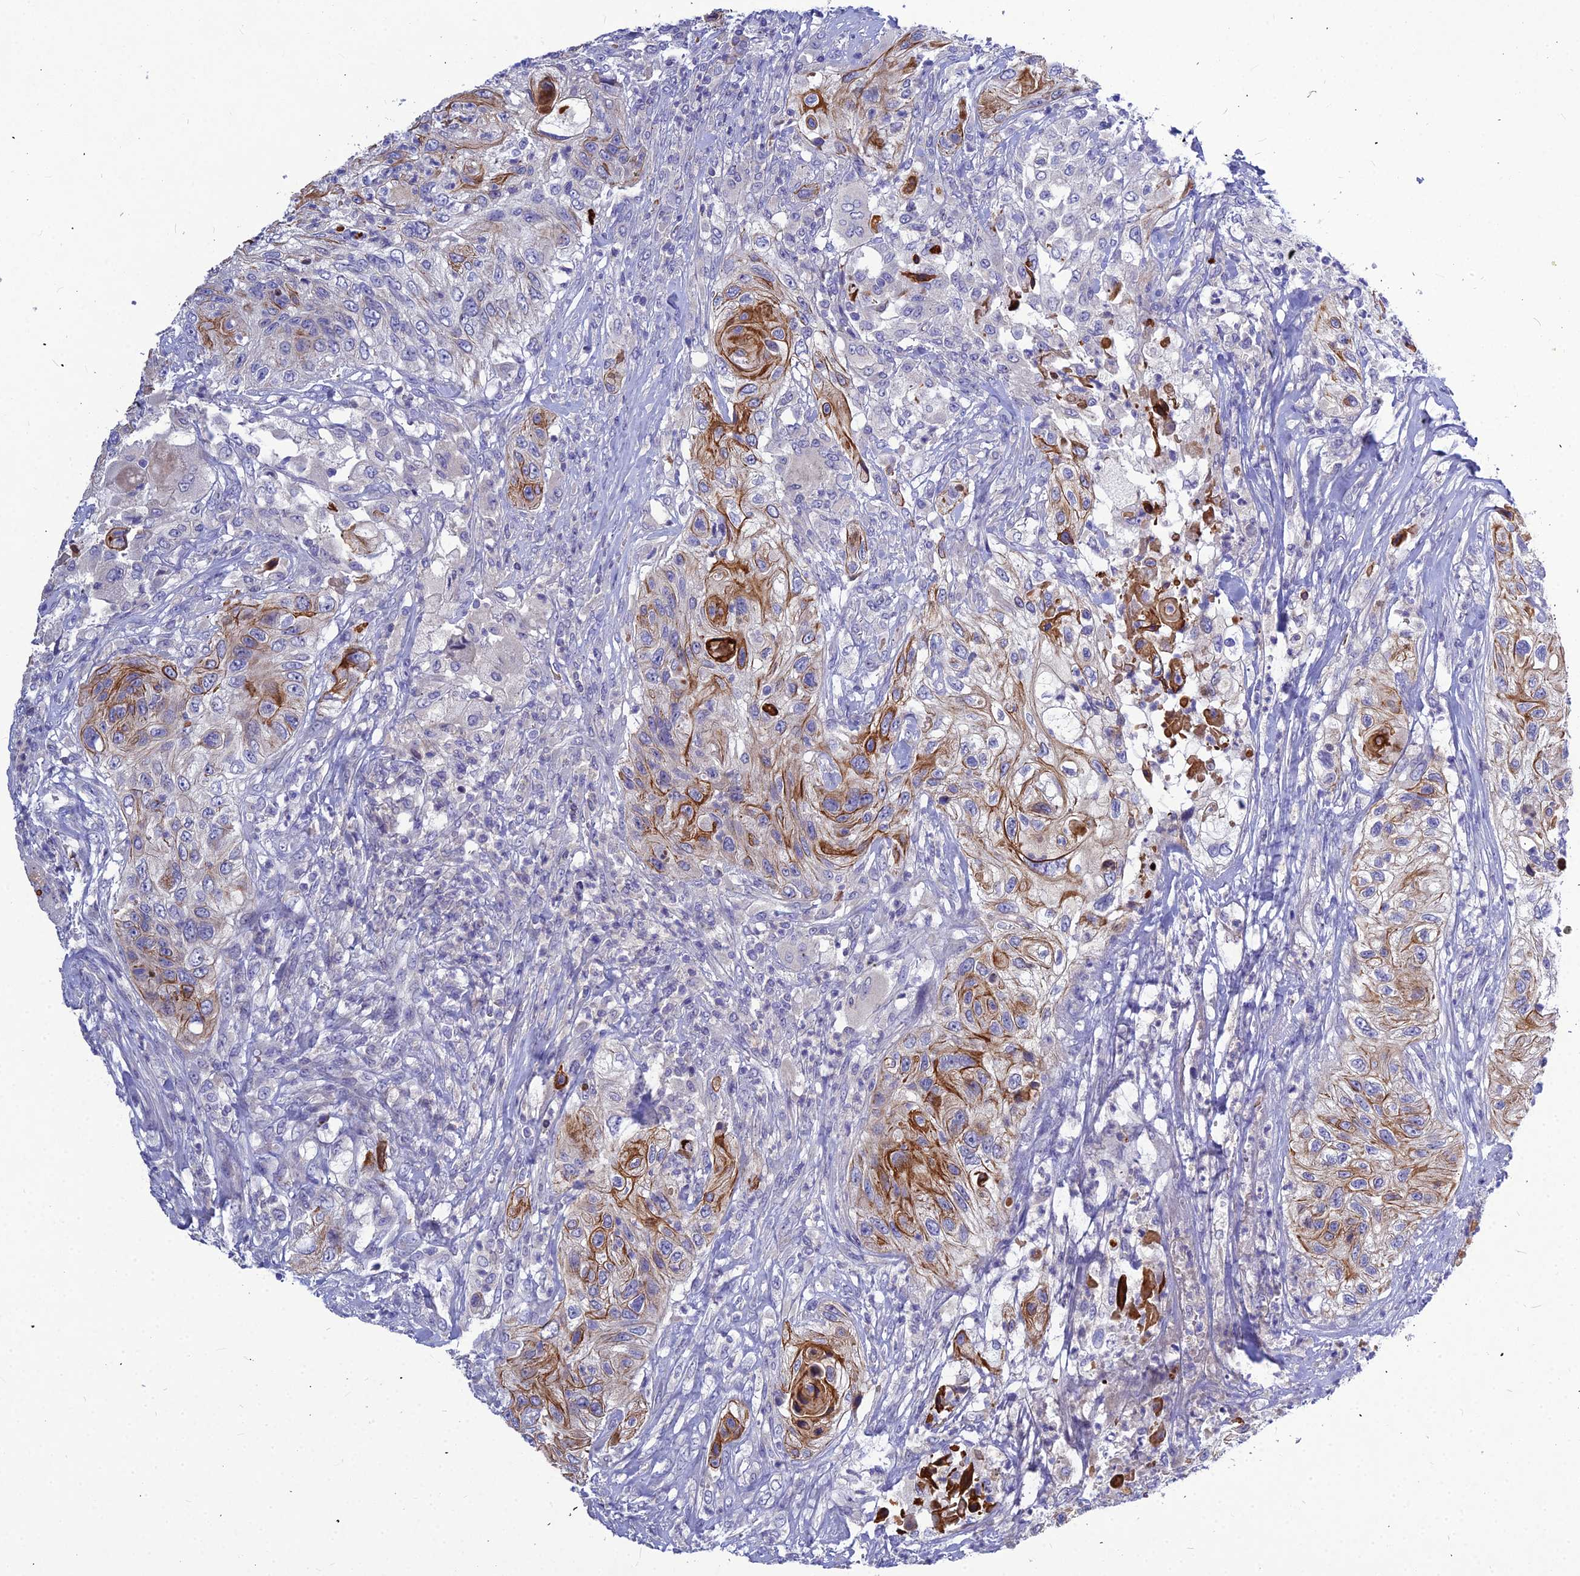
{"staining": {"intensity": "moderate", "quantity": "25%-75%", "location": "cytoplasmic/membranous"}, "tissue": "urothelial cancer", "cell_type": "Tumor cells", "image_type": "cancer", "snomed": [{"axis": "morphology", "description": "Urothelial carcinoma, High grade"}, {"axis": "topography", "description": "Urinary bladder"}], "caption": "A micrograph showing moderate cytoplasmic/membranous expression in approximately 25%-75% of tumor cells in urothelial carcinoma (high-grade), as visualized by brown immunohistochemical staining.", "gene": "DMRTA1", "patient": {"sex": "female", "age": 60}}